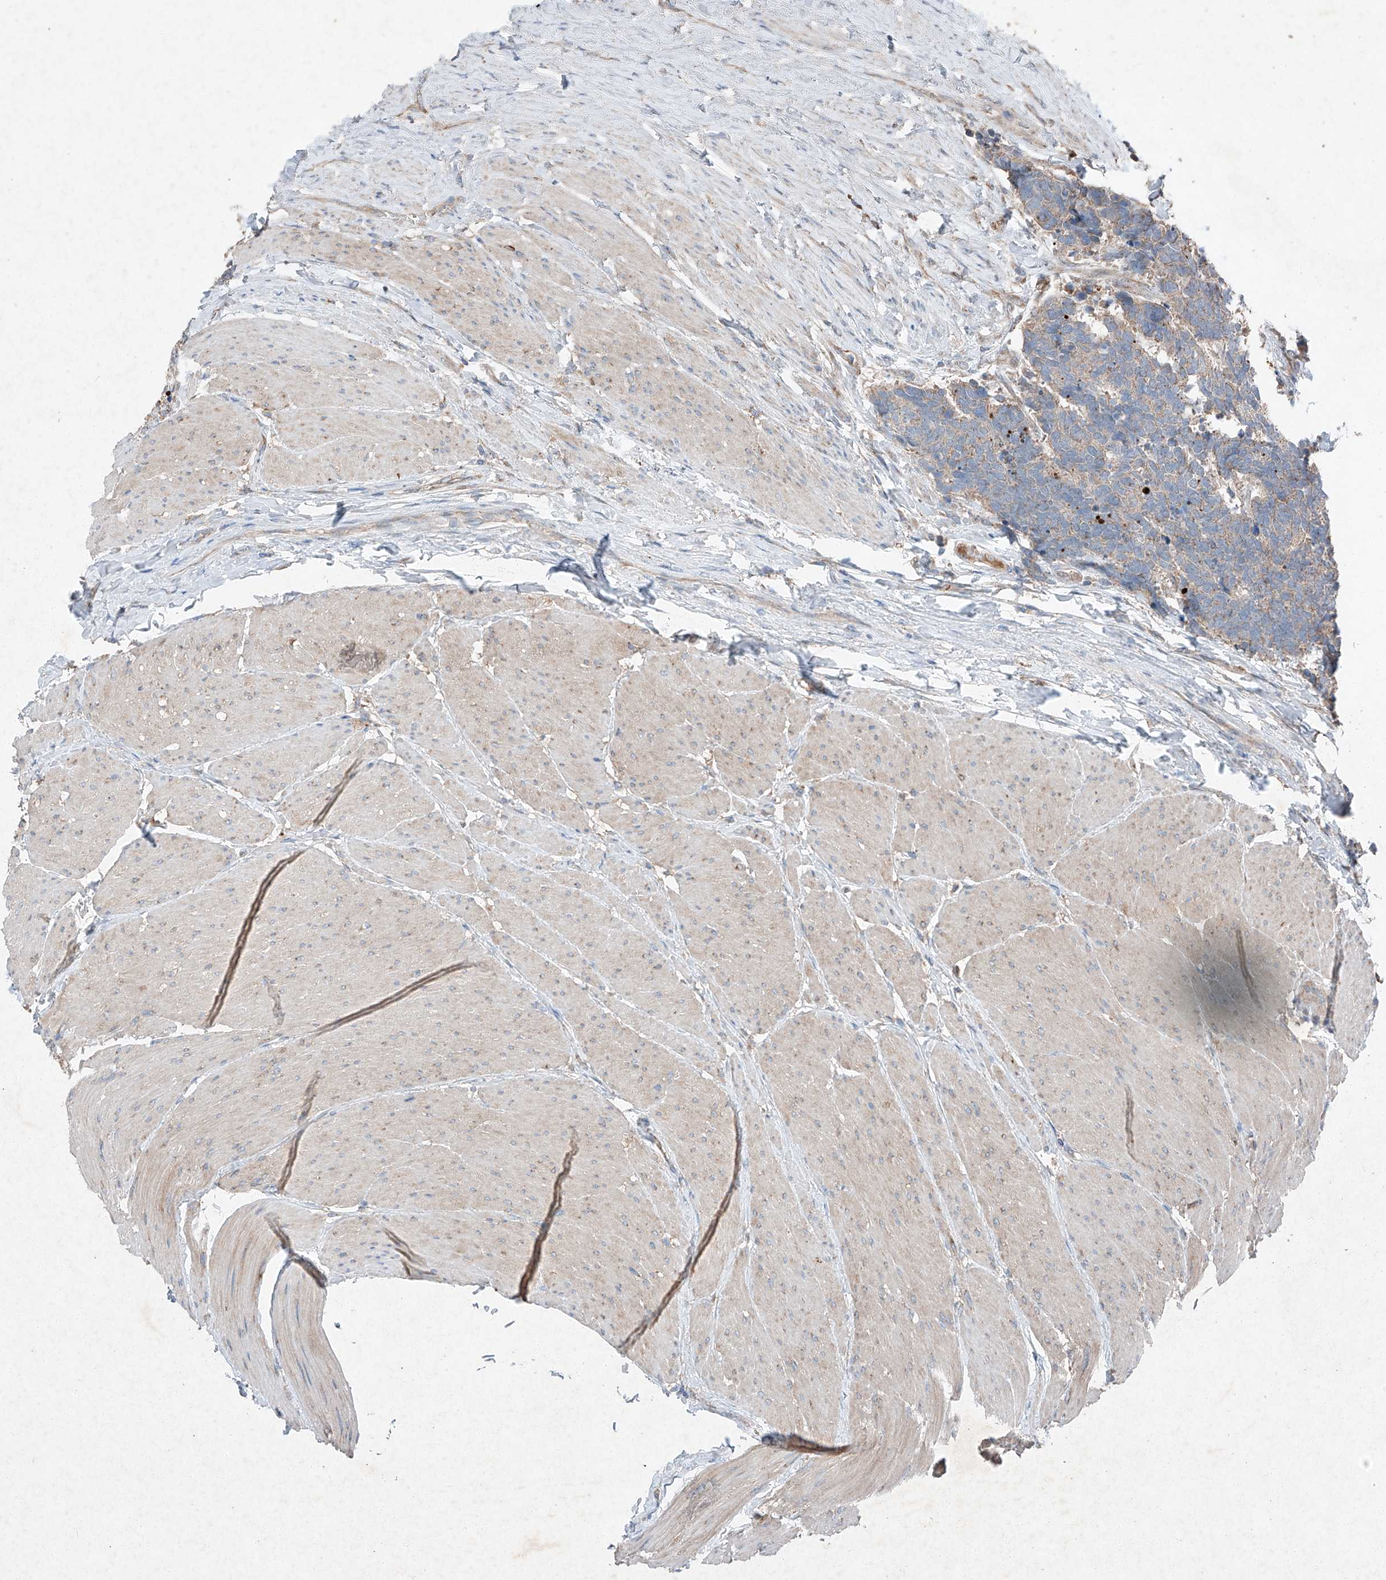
{"staining": {"intensity": "negative", "quantity": "none", "location": "none"}, "tissue": "carcinoid", "cell_type": "Tumor cells", "image_type": "cancer", "snomed": [{"axis": "morphology", "description": "Carcinoma, NOS"}, {"axis": "morphology", "description": "Carcinoid, malignant, NOS"}, {"axis": "topography", "description": "Urinary bladder"}], "caption": "IHC micrograph of neoplastic tissue: carcinoid stained with DAB (3,3'-diaminobenzidine) exhibits no significant protein expression in tumor cells.", "gene": "RUSC1", "patient": {"sex": "male", "age": 57}}